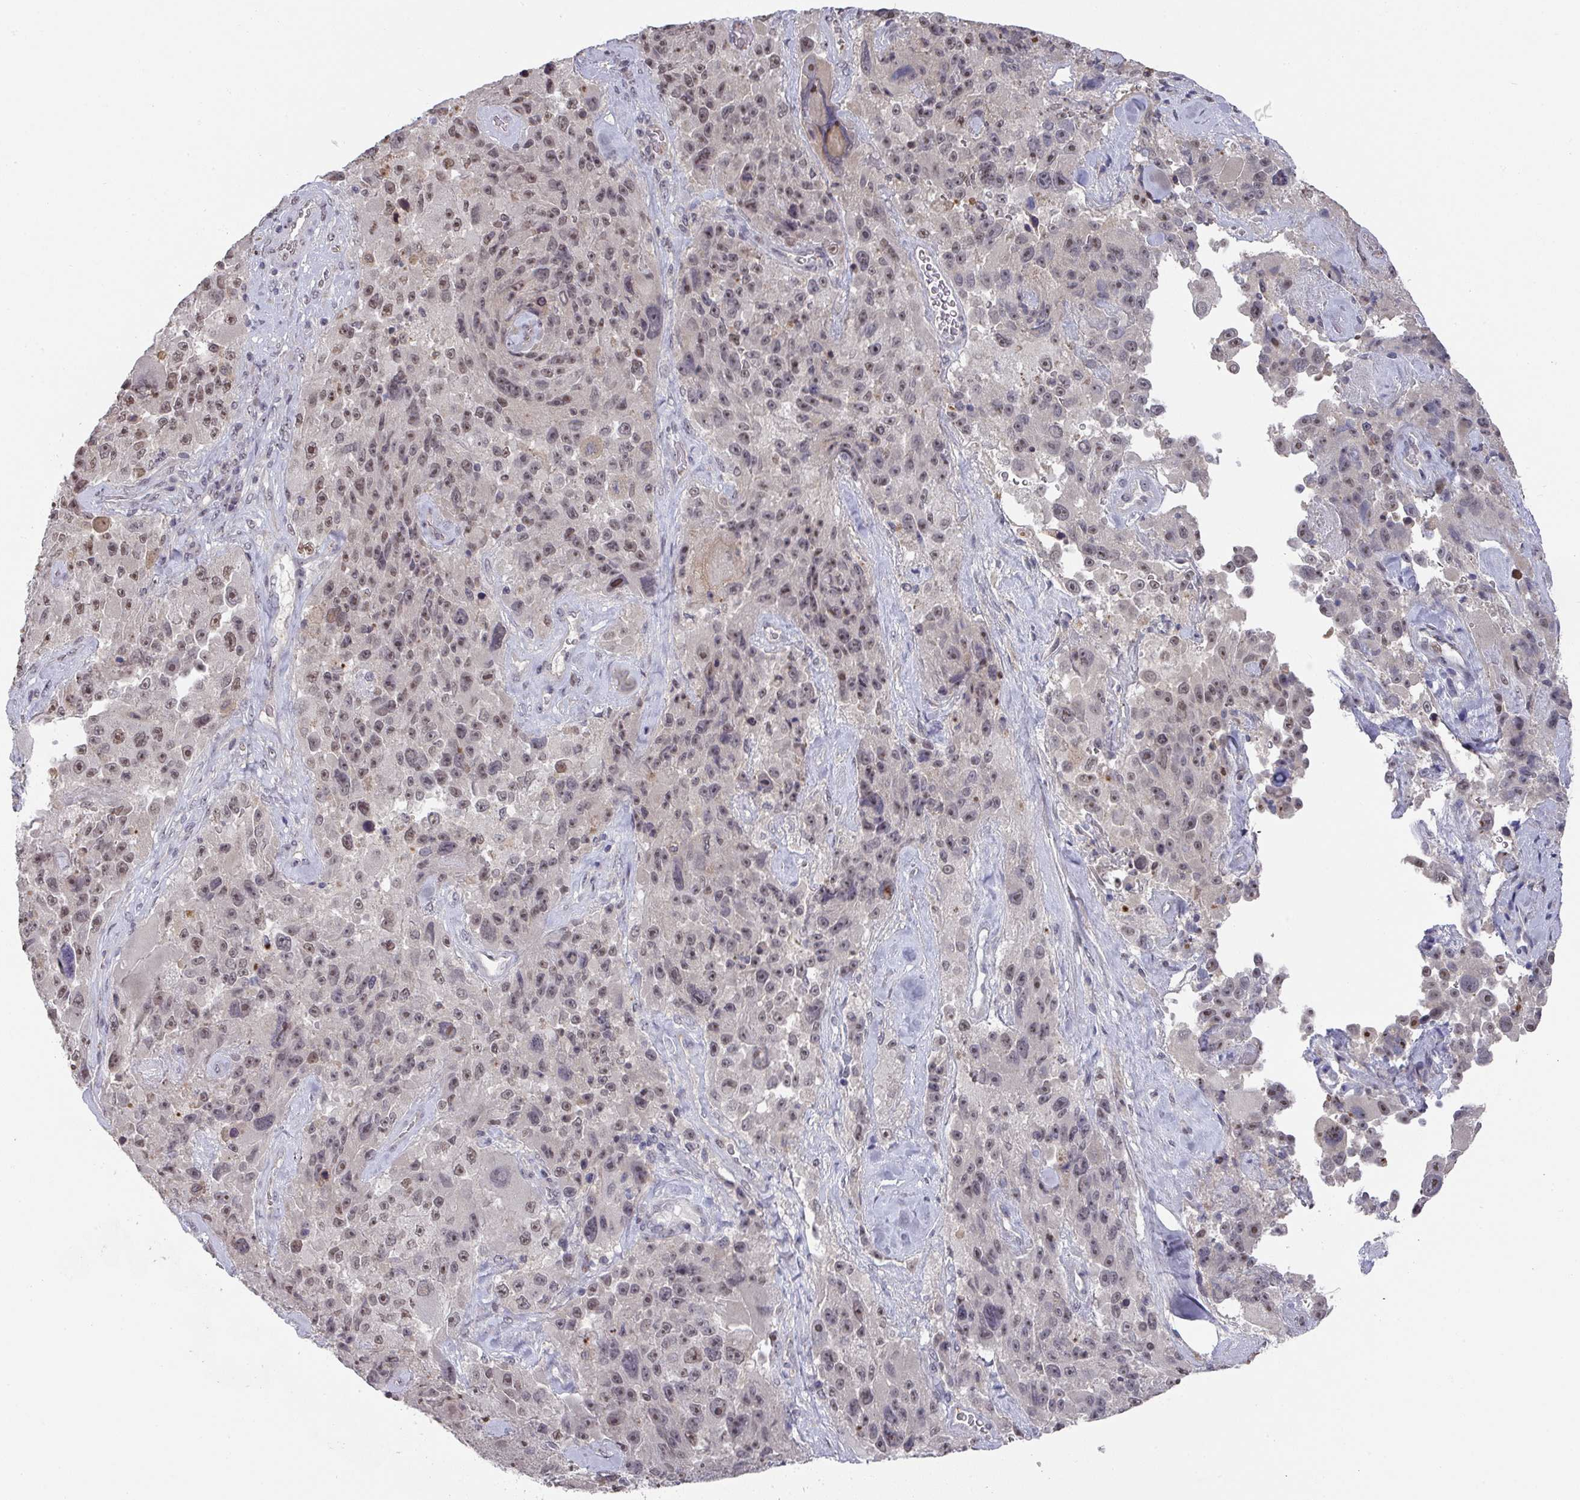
{"staining": {"intensity": "moderate", "quantity": ">75%", "location": "nuclear"}, "tissue": "melanoma", "cell_type": "Tumor cells", "image_type": "cancer", "snomed": [{"axis": "morphology", "description": "Malignant melanoma, Metastatic site"}, {"axis": "topography", "description": "Lymph node"}], "caption": "Malignant melanoma (metastatic site) stained for a protein shows moderate nuclear positivity in tumor cells.", "gene": "ZNF654", "patient": {"sex": "male", "age": 62}}